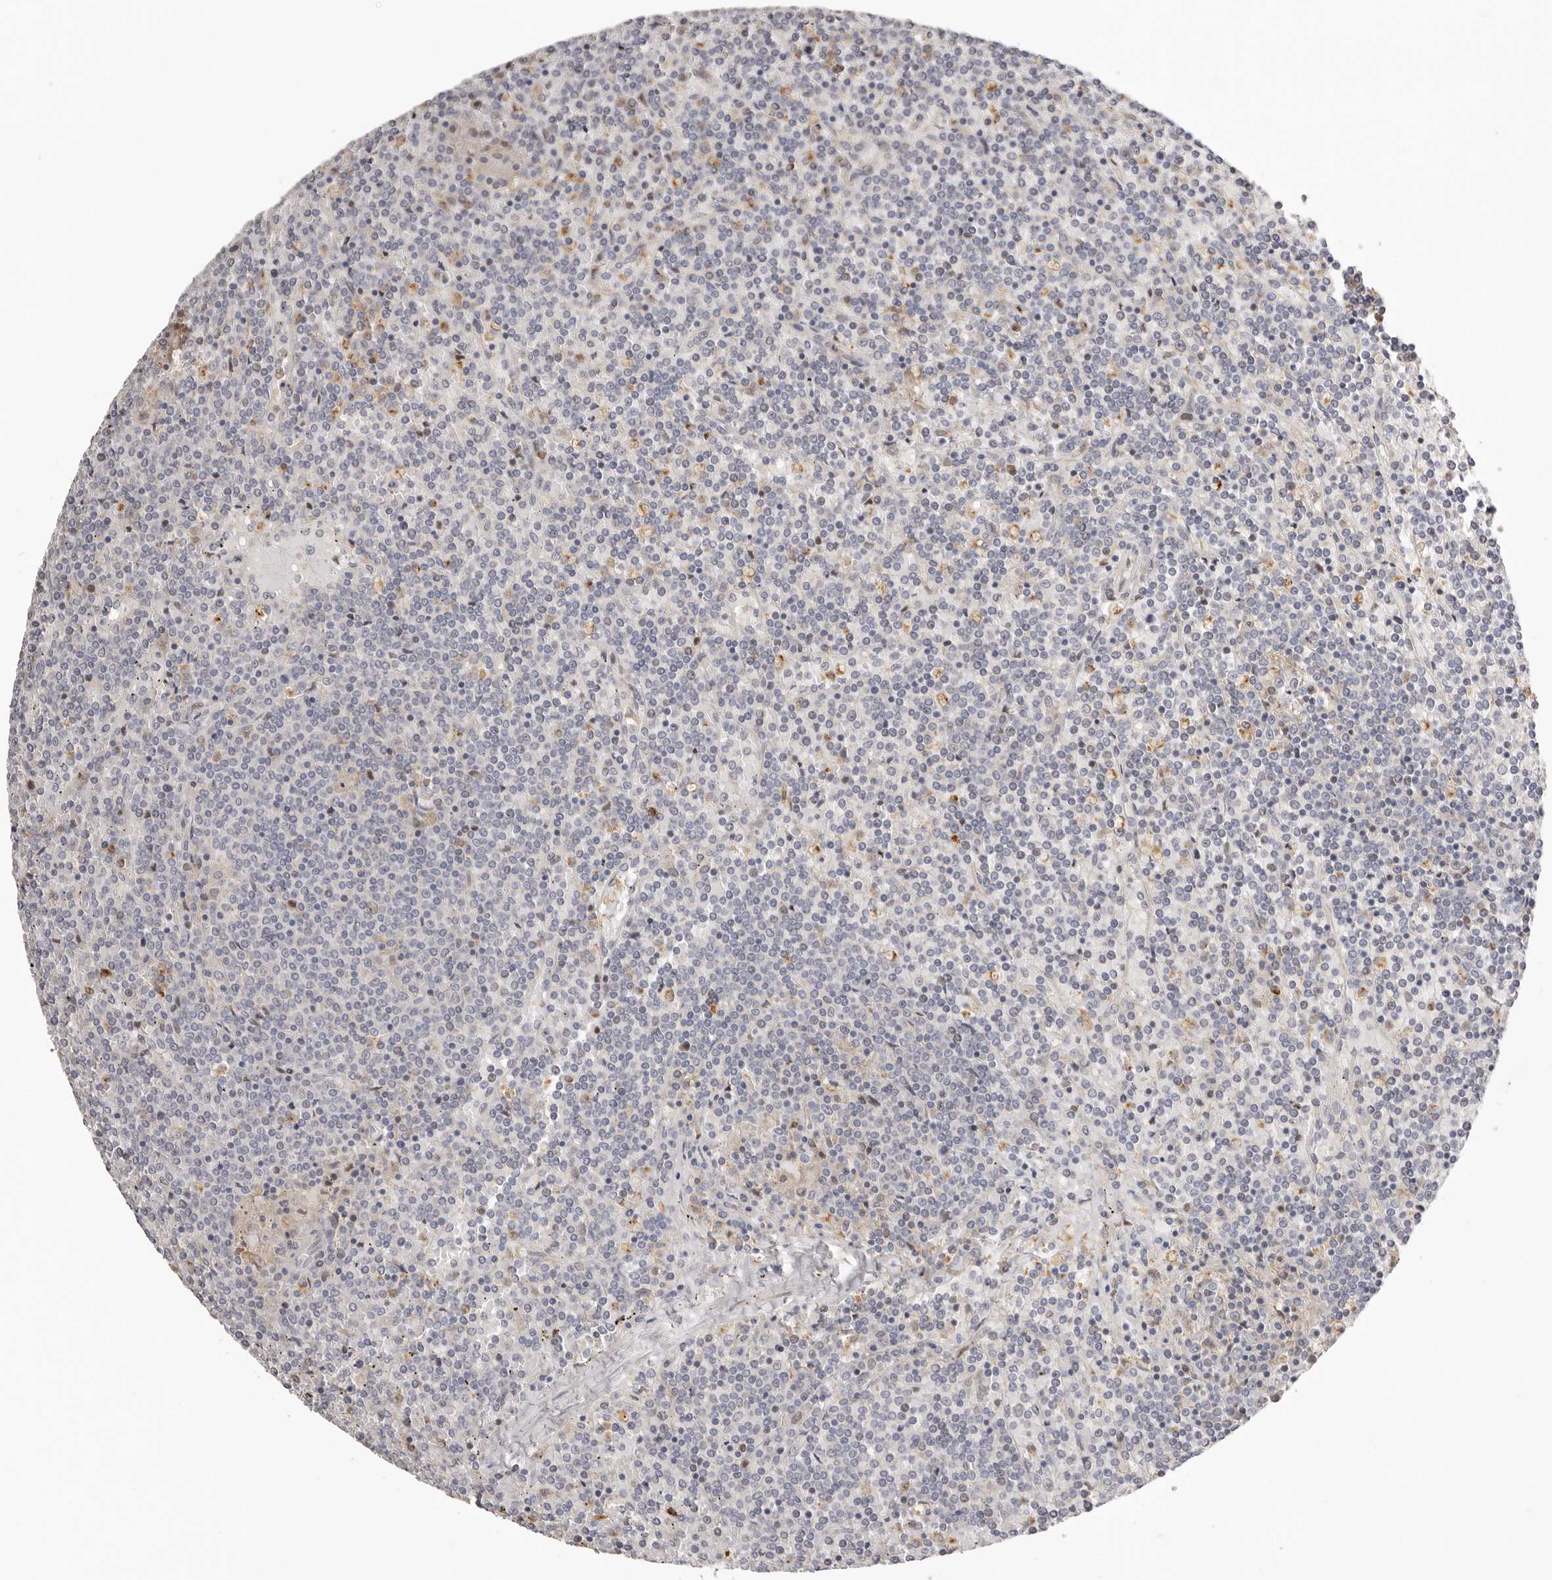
{"staining": {"intensity": "negative", "quantity": "none", "location": "none"}, "tissue": "lymphoma", "cell_type": "Tumor cells", "image_type": "cancer", "snomed": [{"axis": "morphology", "description": "Malignant lymphoma, non-Hodgkin's type, Low grade"}, {"axis": "topography", "description": "Spleen"}], "caption": "This is an immunohistochemistry micrograph of human lymphoma. There is no staining in tumor cells.", "gene": "MSRB2", "patient": {"sex": "female", "age": 19}}